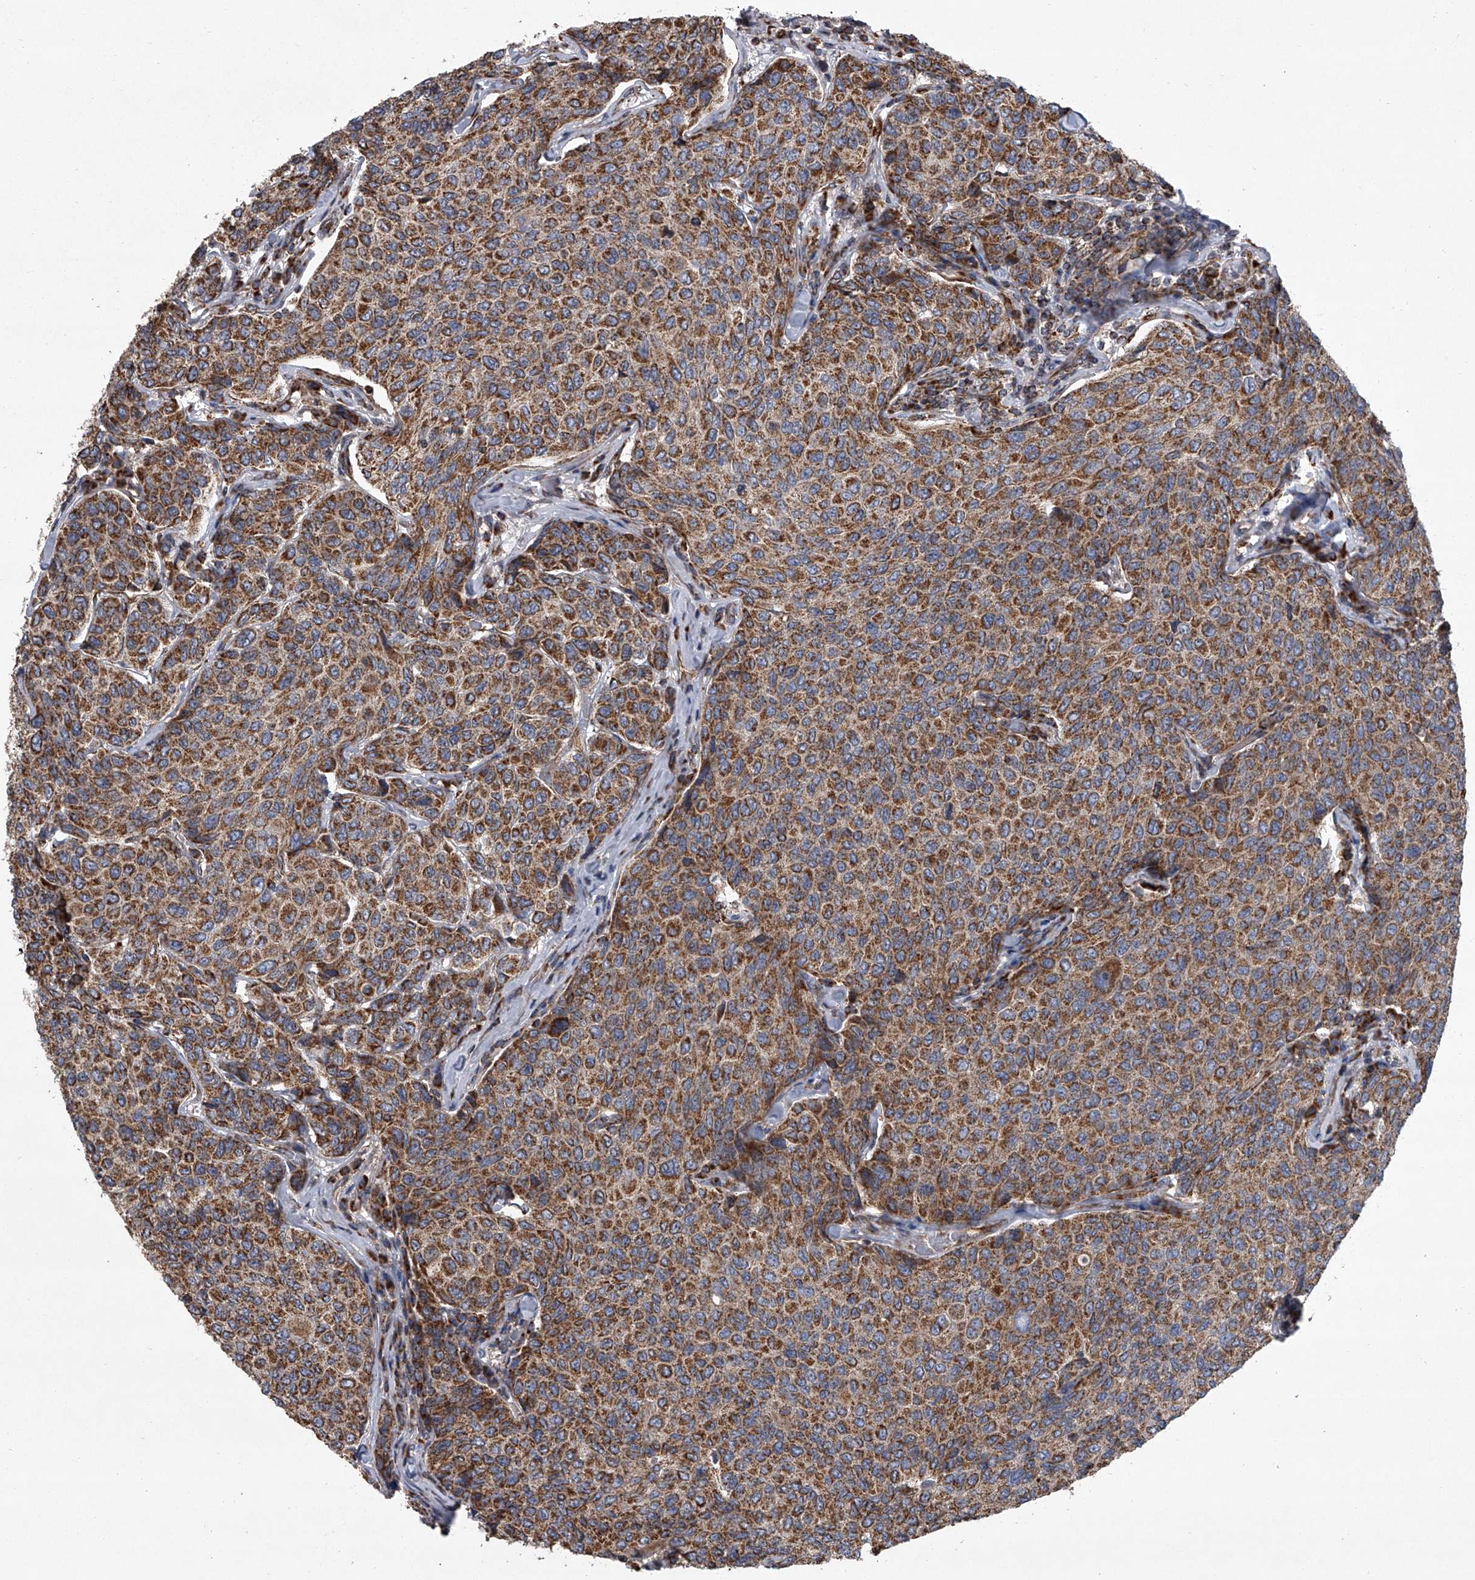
{"staining": {"intensity": "moderate", "quantity": ">75%", "location": "cytoplasmic/membranous"}, "tissue": "breast cancer", "cell_type": "Tumor cells", "image_type": "cancer", "snomed": [{"axis": "morphology", "description": "Duct carcinoma"}, {"axis": "topography", "description": "Breast"}], "caption": "Immunohistochemistry of human breast cancer demonstrates medium levels of moderate cytoplasmic/membranous positivity in about >75% of tumor cells.", "gene": "ZC3H15", "patient": {"sex": "female", "age": 55}}